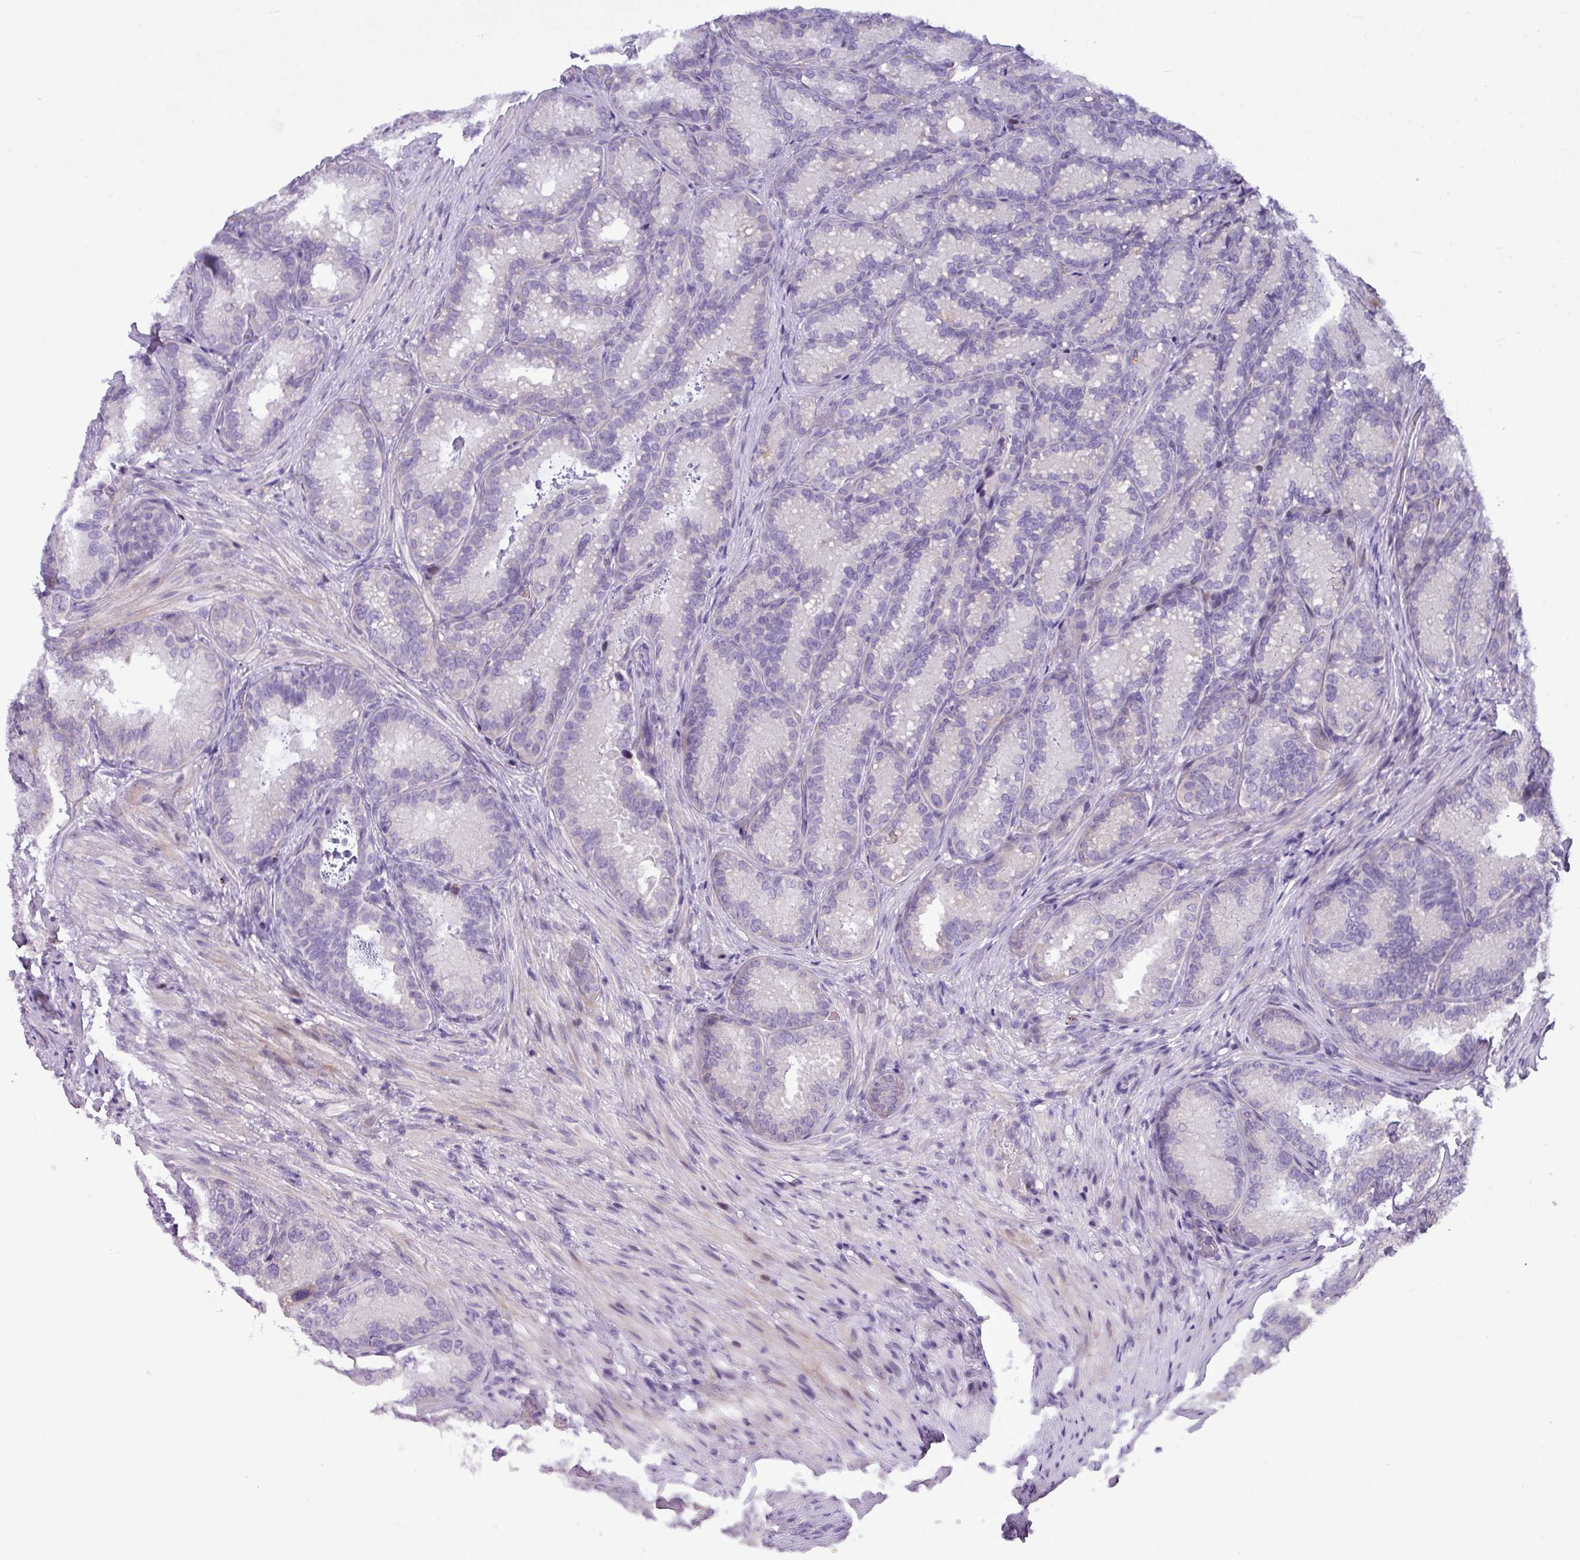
{"staining": {"intensity": "negative", "quantity": "none", "location": "none"}, "tissue": "seminal vesicle", "cell_type": "Glandular cells", "image_type": "normal", "snomed": [{"axis": "morphology", "description": "Normal tissue, NOS"}, {"axis": "topography", "description": "Seminal veicle"}], "caption": "The immunohistochemistry (IHC) histopathology image has no significant positivity in glandular cells of seminal vesicle. (Brightfield microscopy of DAB IHC at high magnification).", "gene": "IL17A", "patient": {"sex": "male", "age": 58}}